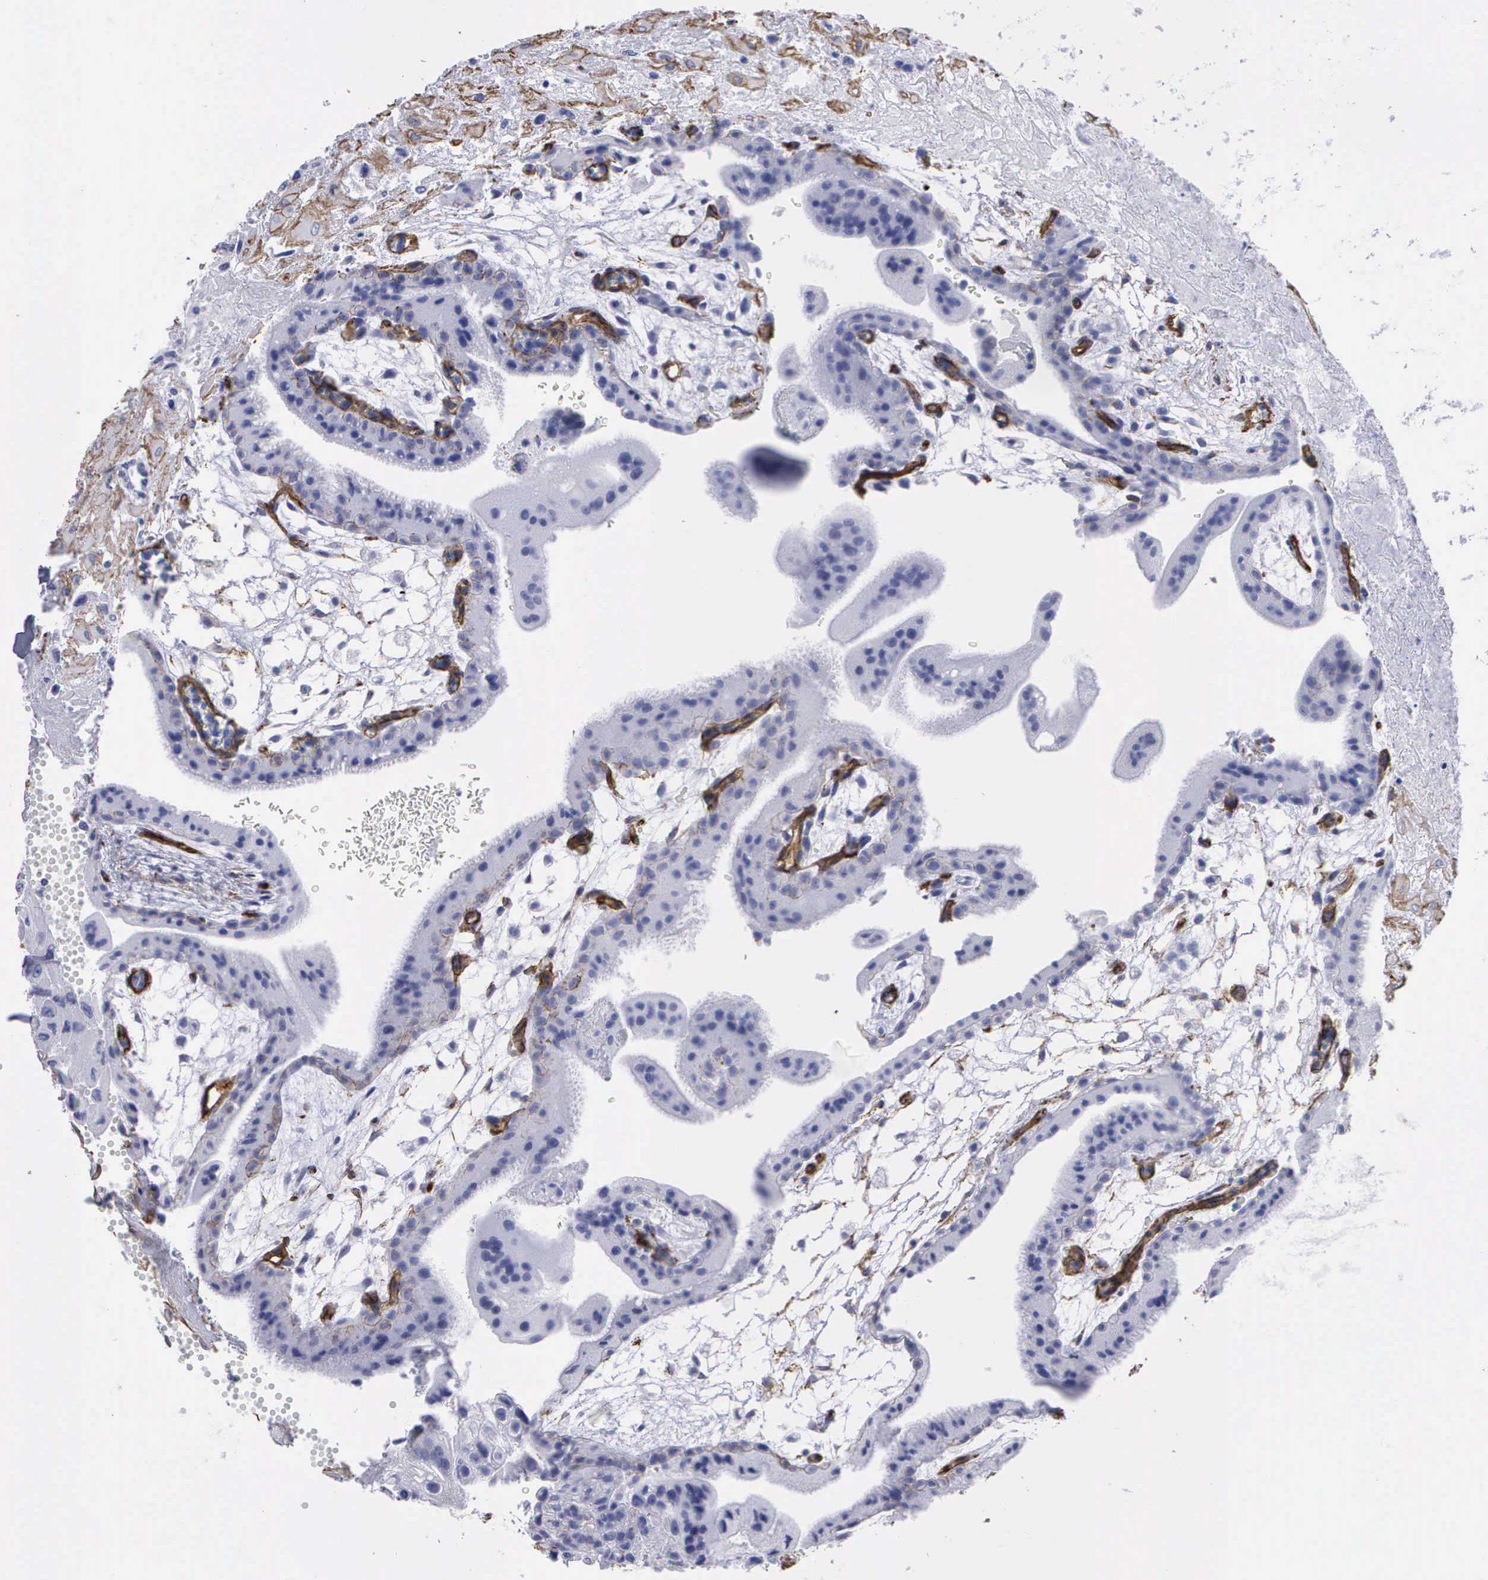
{"staining": {"intensity": "negative", "quantity": "none", "location": "none"}, "tissue": "placenta", "cell_type": "Decidual cells", "image_type": "normal", "snomed": [{"axis": "morphology", "description": "Normal tissue, NOS"}, {"axis": "topography", "description": "Placenta"}], "caption": "Immunohistochemistry (IHC) of normal placenta demonstrates no positivity in decidual cells. The staining was performed using DAB (3,3'-diaminobenzidine) to visualize the protein expression in brown, while the nuclei were stained in blue with hematoxylin (Magnification: 20x).", "gene": "MAGEB10", "patient": {"sex": "female", "age": 35}}